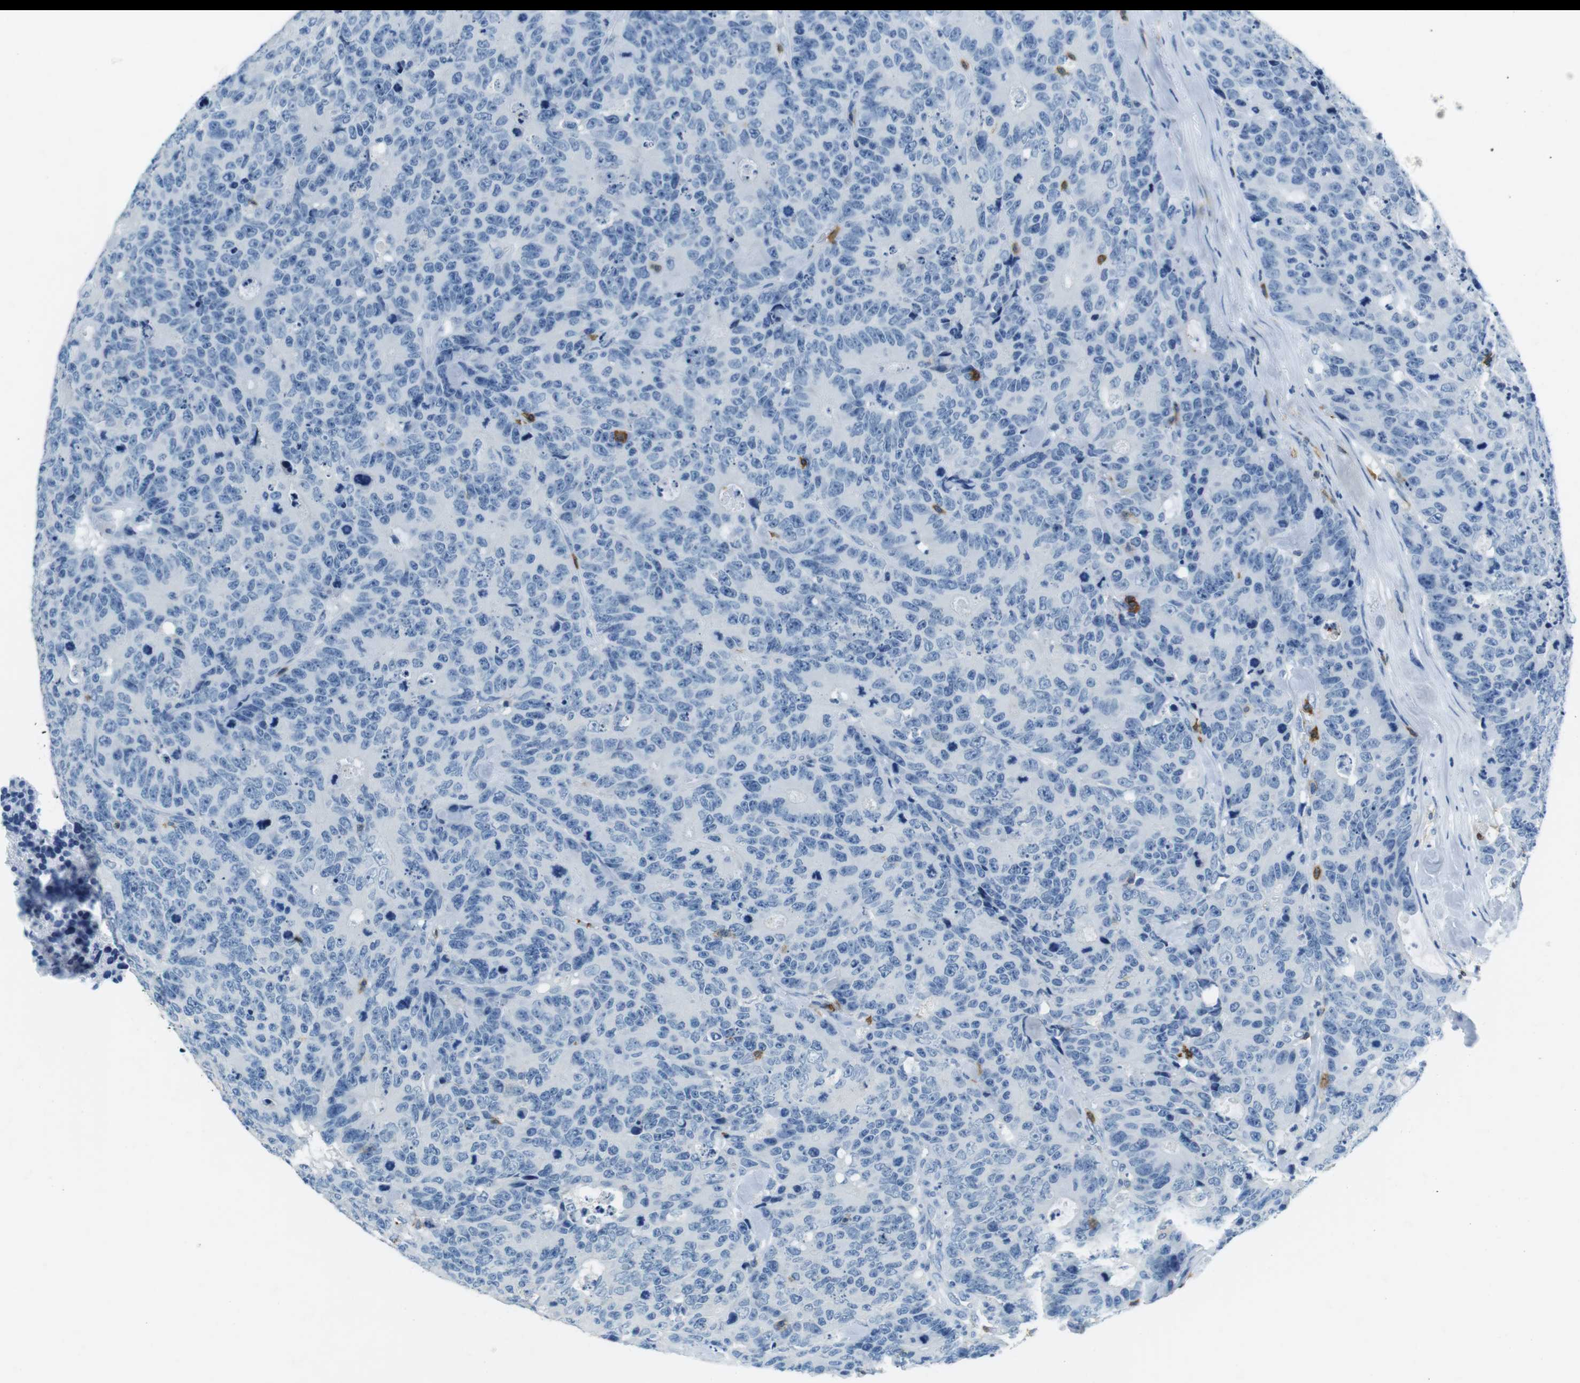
{"staining": {"intensity": "negative", "quantity": "none", "location": "none"}, "tissue": "colorectal cancer", "cell_type": "Tumor cells", "image_type": "cancer", "snomed": [{"axis": "morphology", "description": "Adenocarcinoma, NOS"}, {"axis": "topography", "description": "Colon"}], "caption": "Immunohistochemistry (IHC) micrograph of colorectal adenocarcinoma stained for a protein (brown), which shows no staining in tumor cells. The staining is performed using DAB brown chromogen with nuclei counter-stained in using hematoxylin.", "gene": "LAT", "patient": {"sex": "female", "age": 86}}